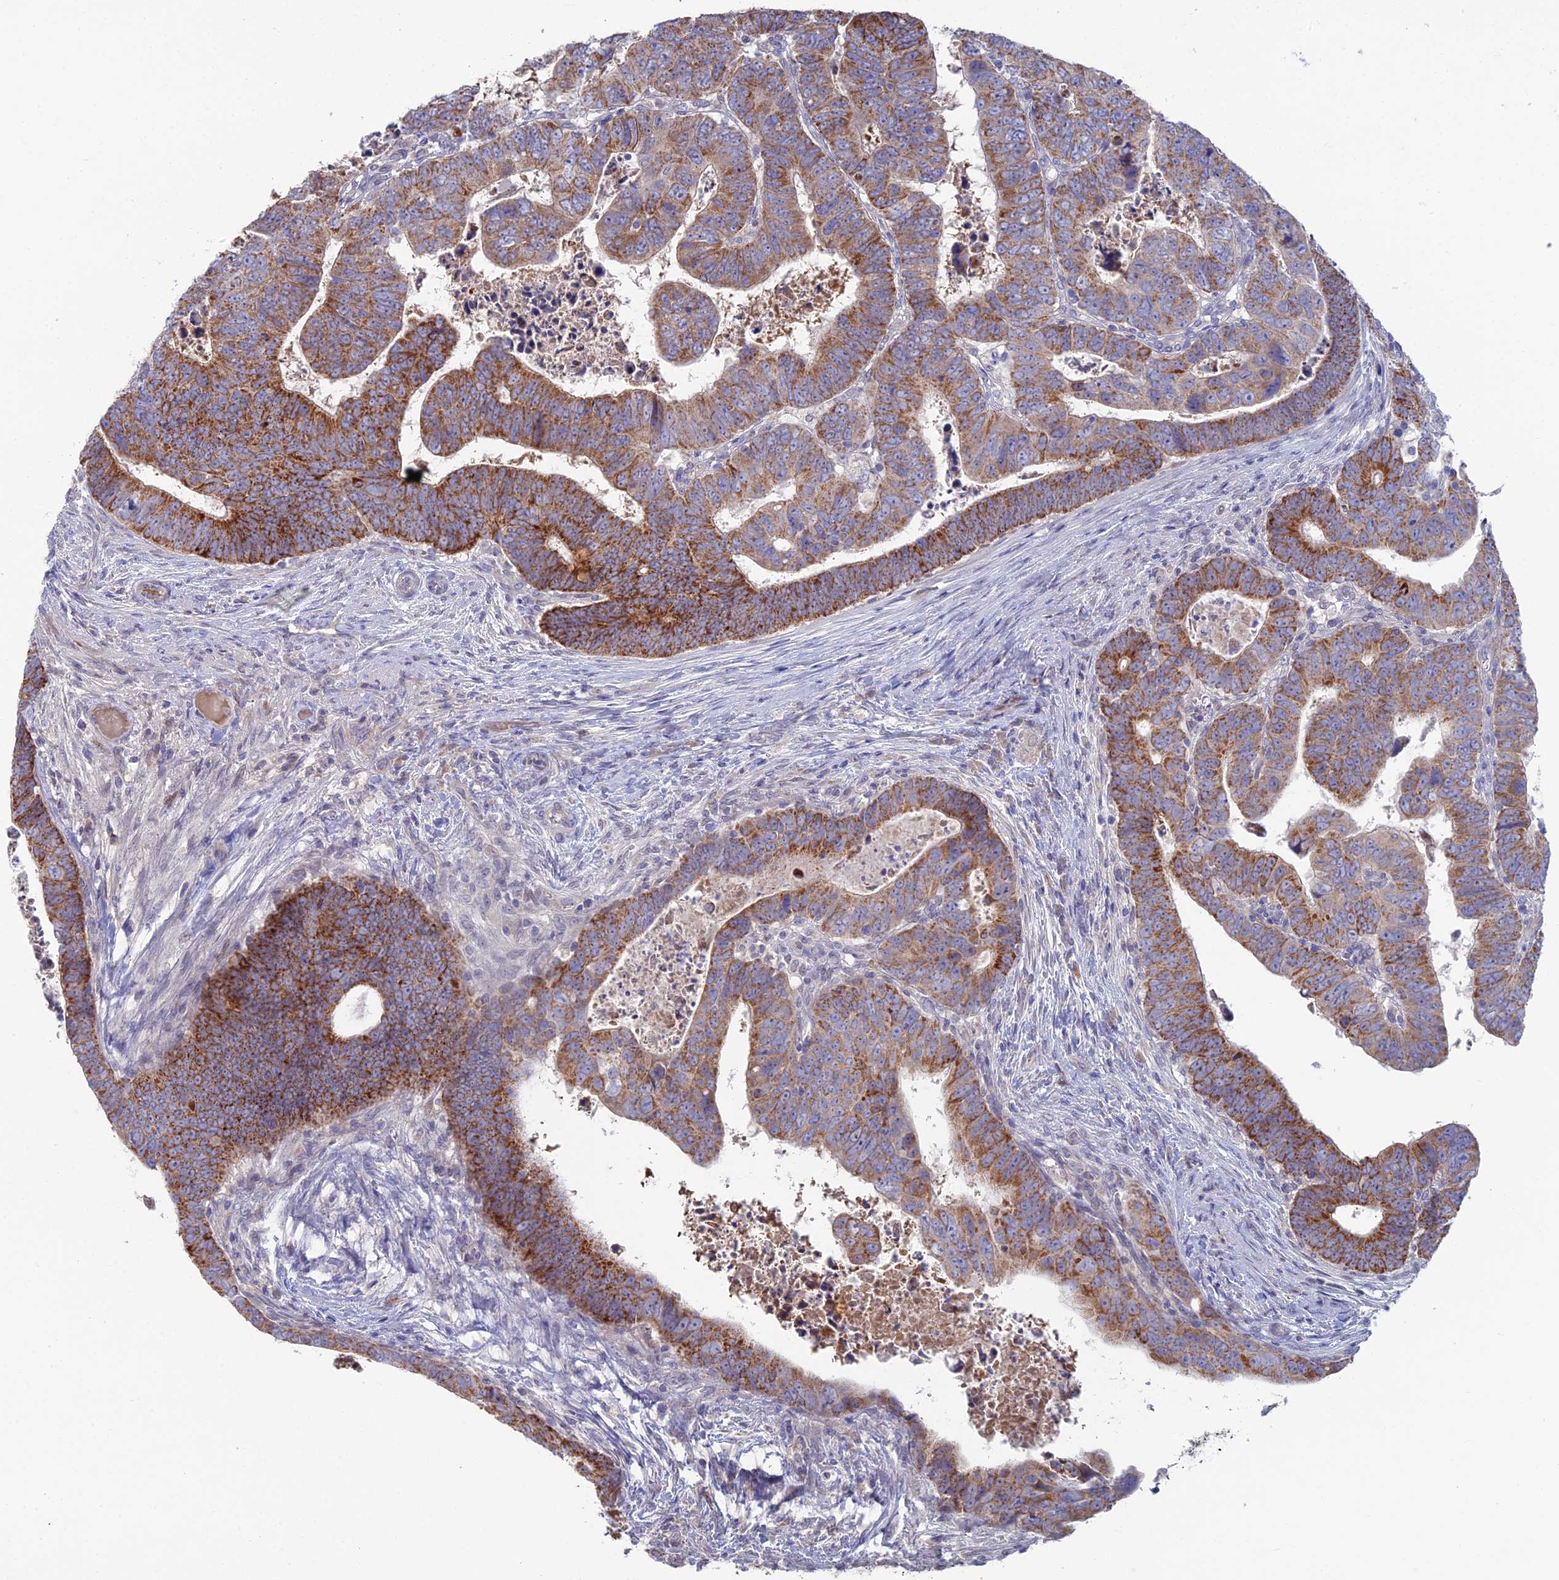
{"staining": {"intensity": "moderate", "quantity": ">75%", "location": "cytoplasmic/membranous"}, "tissue": "colorectal cancer", "cell_type": "Tumor cells", "image_type": "cancer", "snomed": [{"axis": "morphology", "description": "Normal tissue, NOS"}, {"axis": "morphology", "description": "Adenocarcinoma, NOS"}, {"axis": "topography", "description": "Rectum"}], "caption": "This photomicrograph demonstrates IHC staining of human colorectal cancer (adenocarcinoma), with medium moderate cytoplasmic/membranous positivity in about >75% of tumor cells.", "gene": "ARL16", "patient": {"sex": "female", "age": 65}}